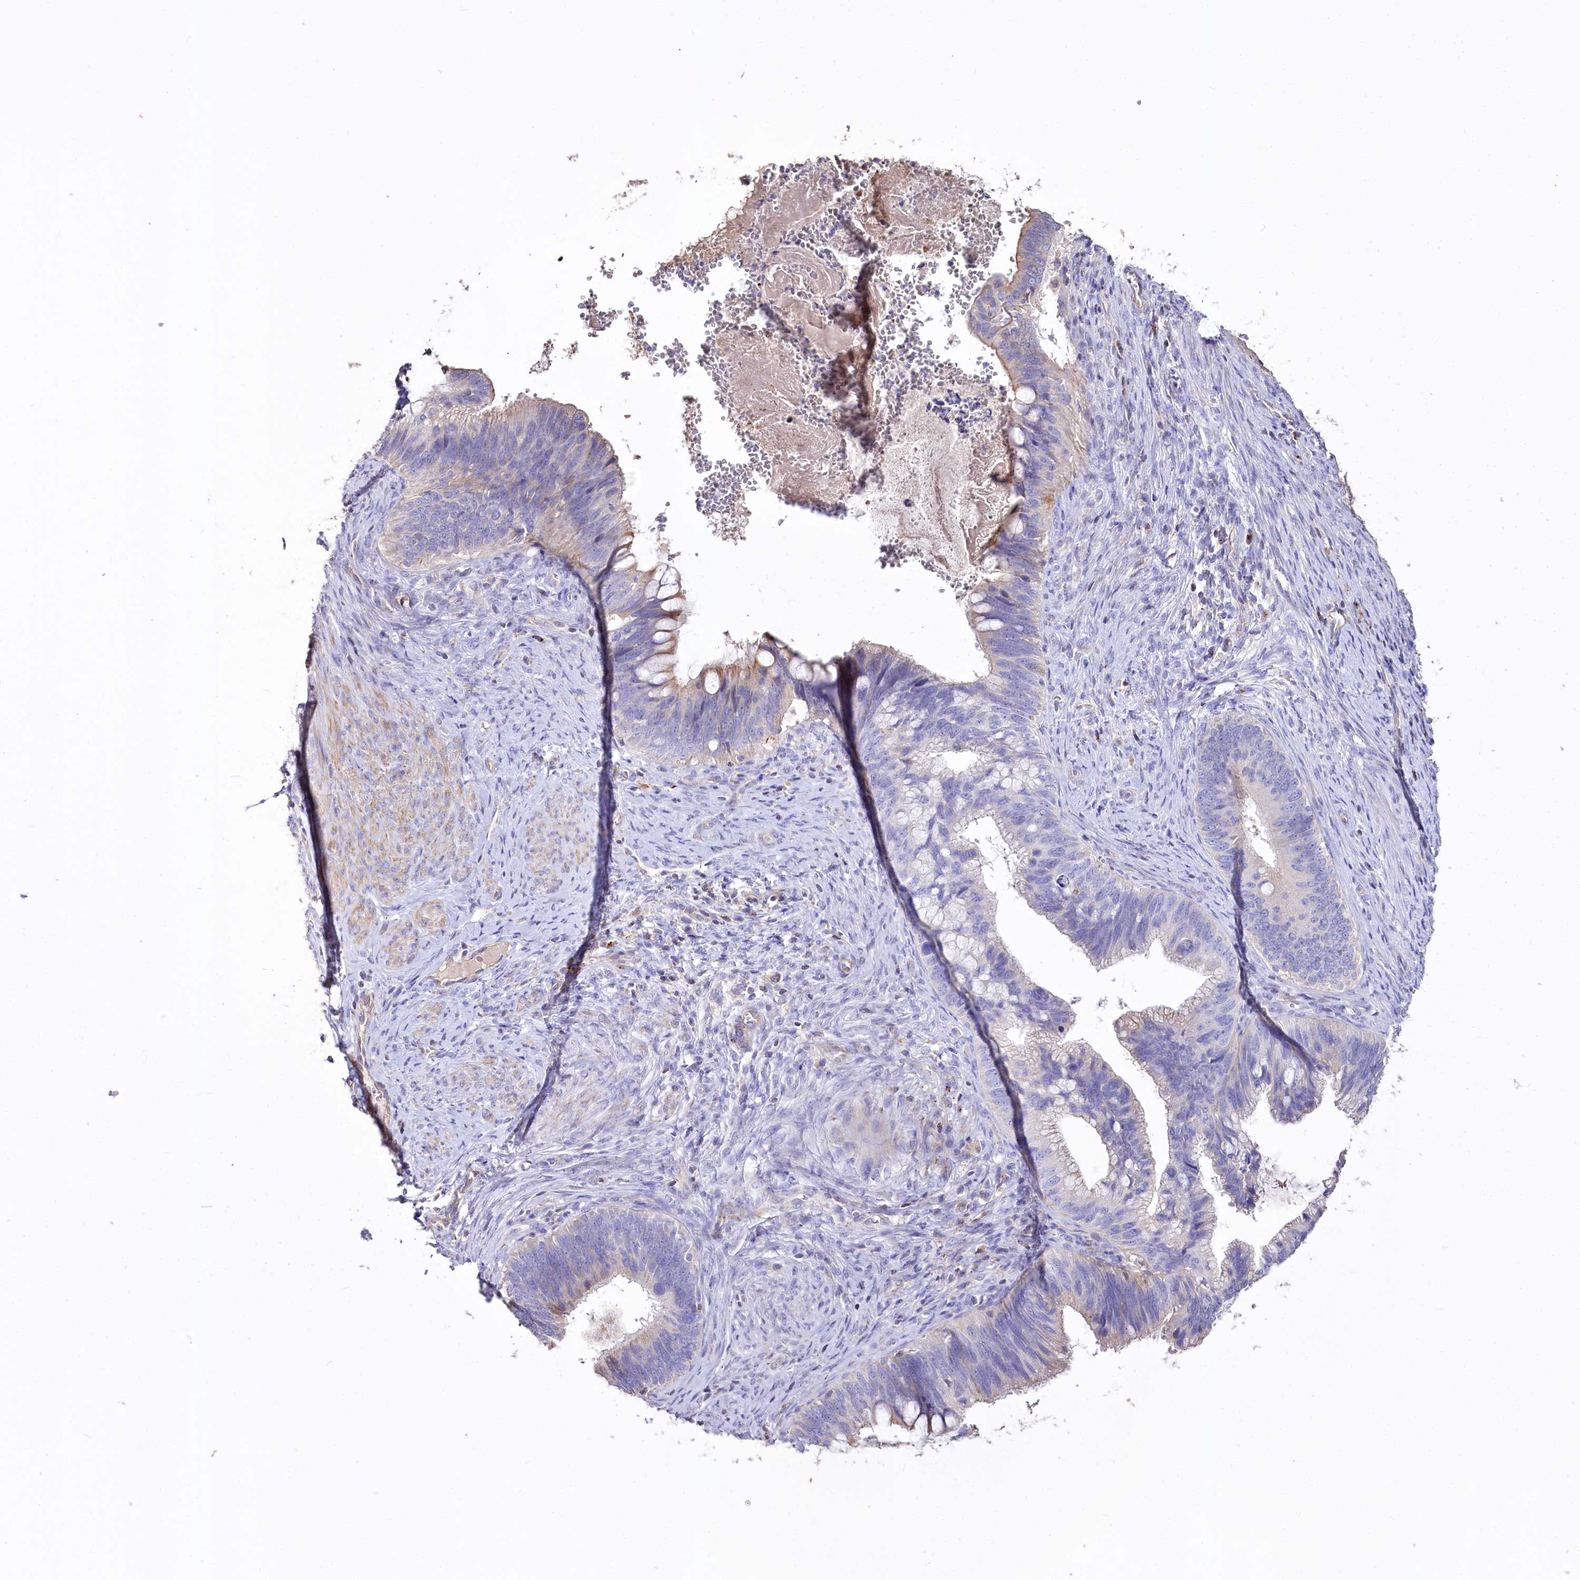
{"staining": {"intensity": "weak", "quantity": "<25%", "location": "cytoplasmic/membranous"}, "tissue": "cervical cancer", "cell_type": "Tumor cells", "image_type": "cancer", "snomed": [{"axis": "morphology", "description": "Adenocarcinoma, NOS"}, {"axis": "topography", "description": "Cervix"}], "caption": "Immunohistochemical staining of cervical cancer displays no significant positivity in tumor cells.", "gene": "PTER", "patient": {"sex": "female", "age": 42}}